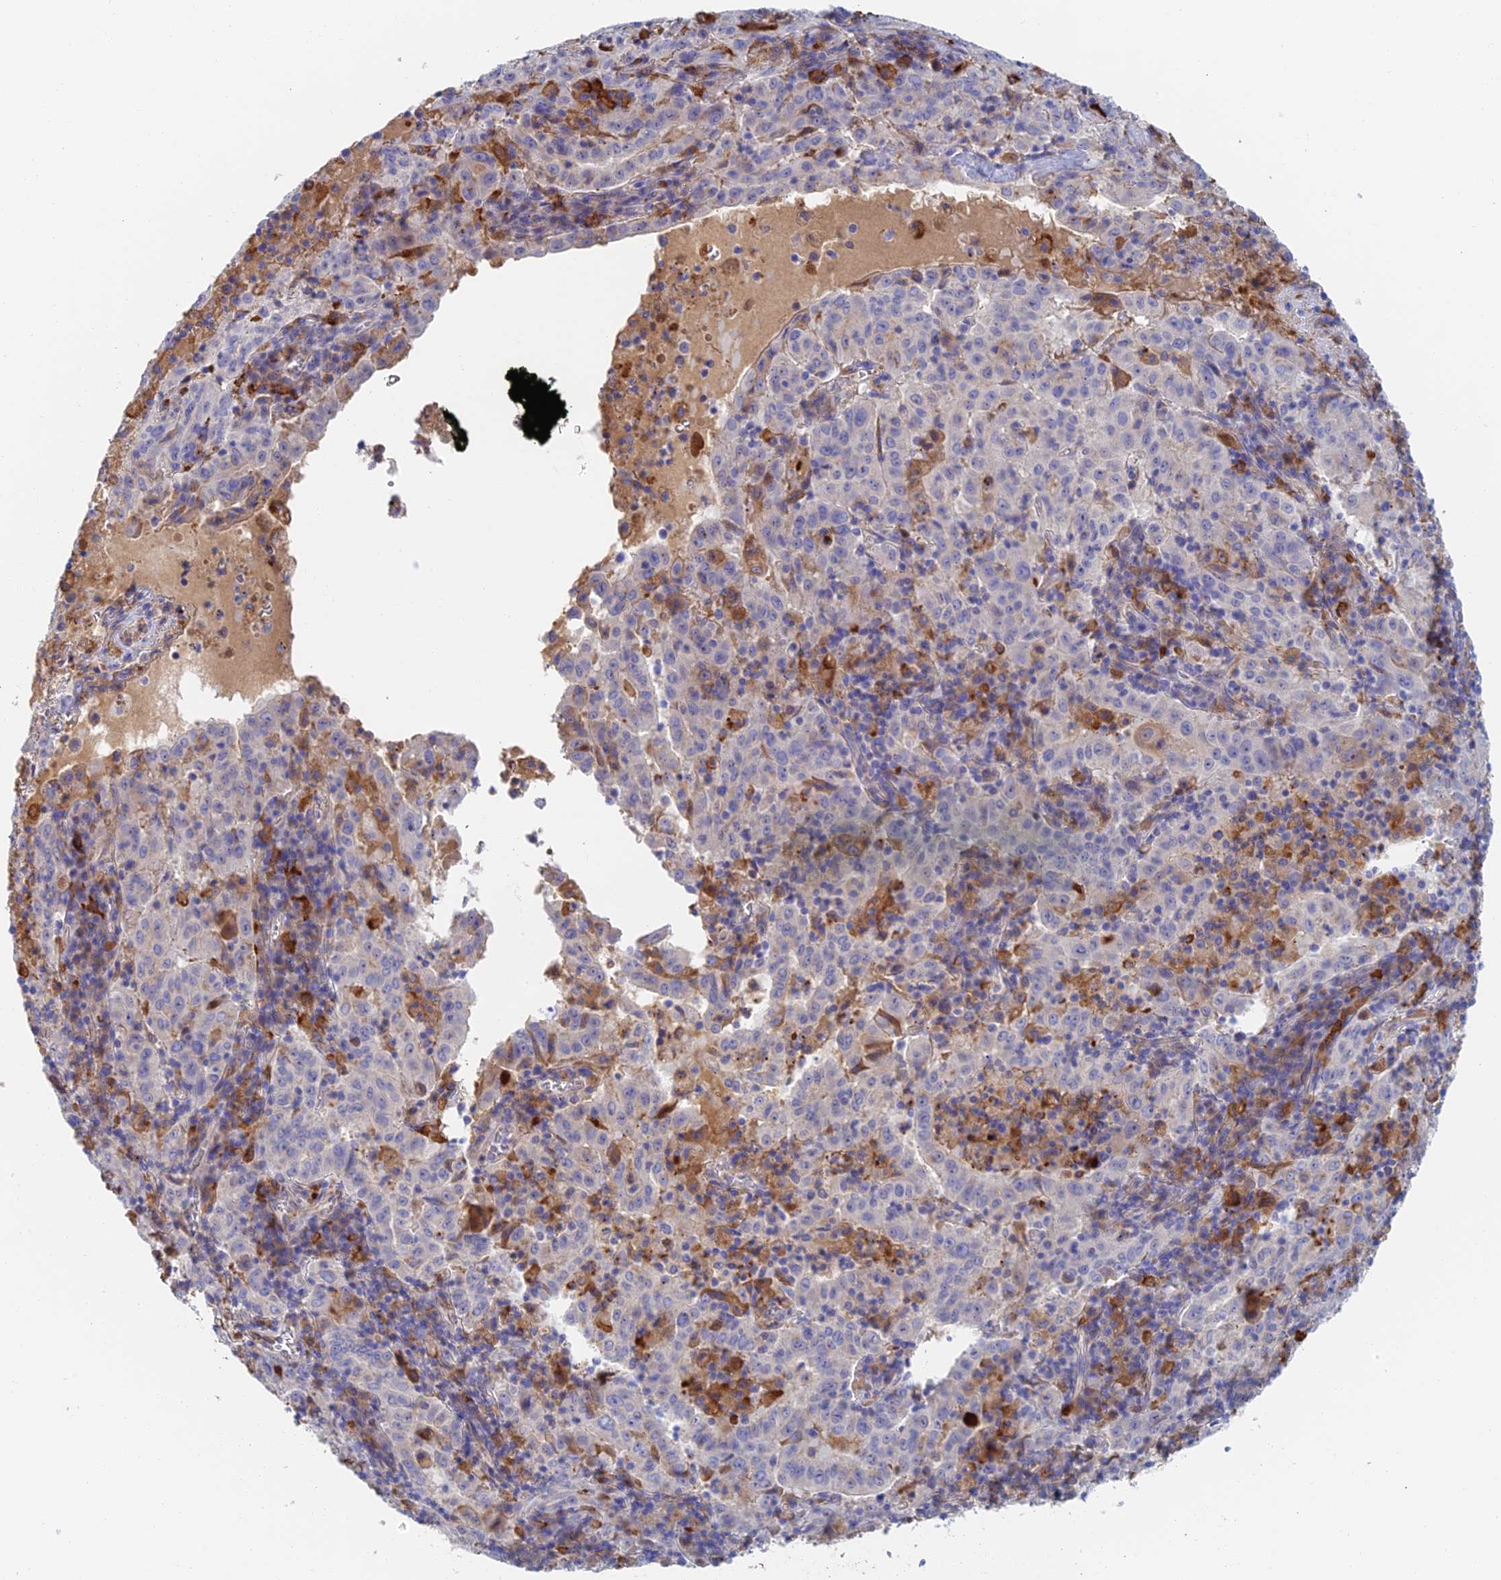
{"staining": {"intensity": "negative", "quantity": "none", "location": "none"}, "tissue": "pancreatic cancer", "cell_type": "Tumor cells", "image_type": "cancer", "snomed": [{"axis": "morphology", "description": "Adenocarcinoma, NOS"}, {"axis": "topography", "description": "Pancreas"}], "caption": "The image reveals no significant staining in tumor cells of adenocarcinoma (pancreatic). (DAB (3,3'-diaminobenzidine) immunohistochemistry with hematoxylin counter stain).", "gene": "RPGRIP1L", "patient": {"sex": "male", "age": 63}}